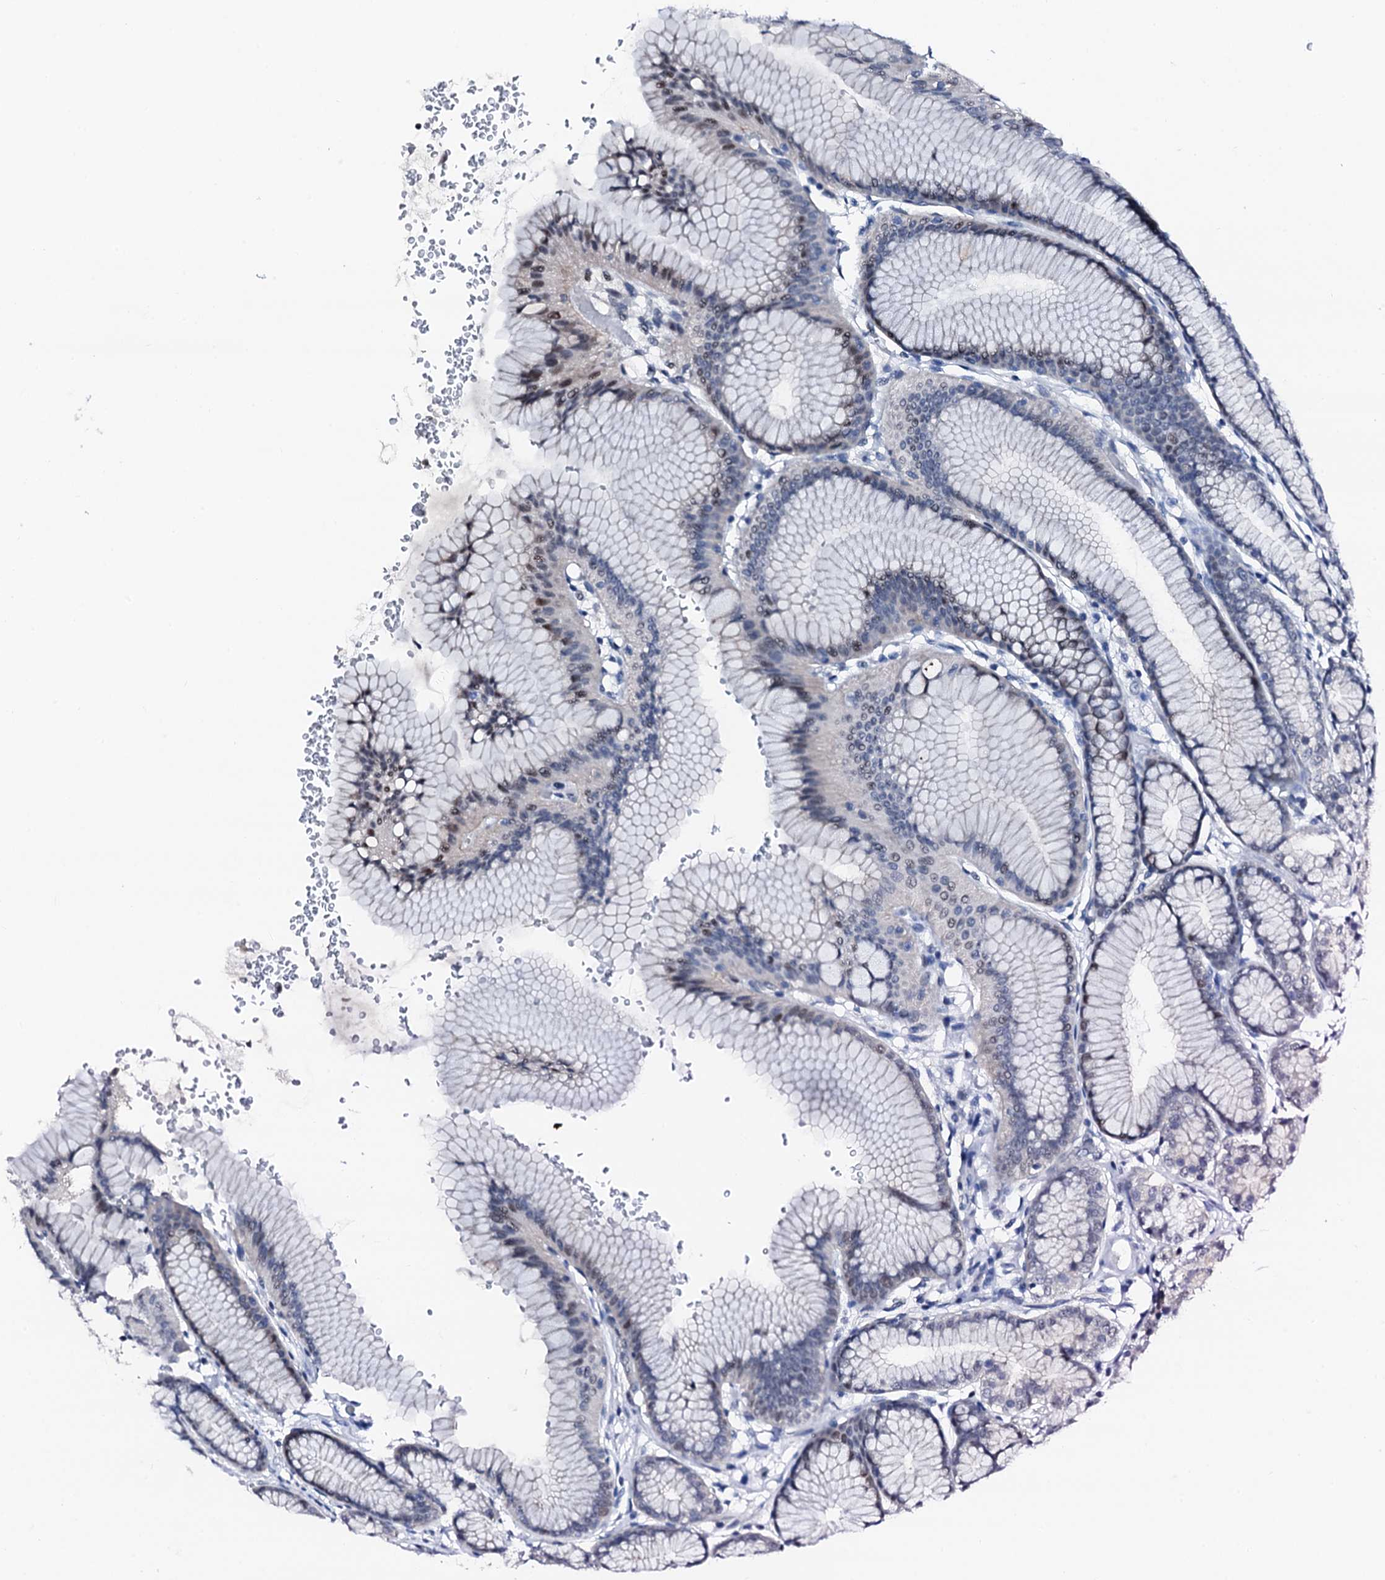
{"staining": {"intensity": "negative", "quantity": "none", "location": "none"}, "tissue": "stomach", "cell_type": "Glandular cells", "image_type": "normal", "snomed": [{"axis": "morphology", "description": "Normal tissue, NOS"}, {"axis": "morphology", "description": "Adenocarcinoma, NOS"}, {"axis": "morphology", "description": "Adenocarcinoma, High grade"}, {"axis": "topography", "description": "Stomach, upper"}, {"axis": "topography", "description": "Stomach"}], "caption": "The image demonstrates no significant expression in glandular cells of stomach.", "gene": "TRAFD1", "patient": {"sex": "female", "age": 65}}